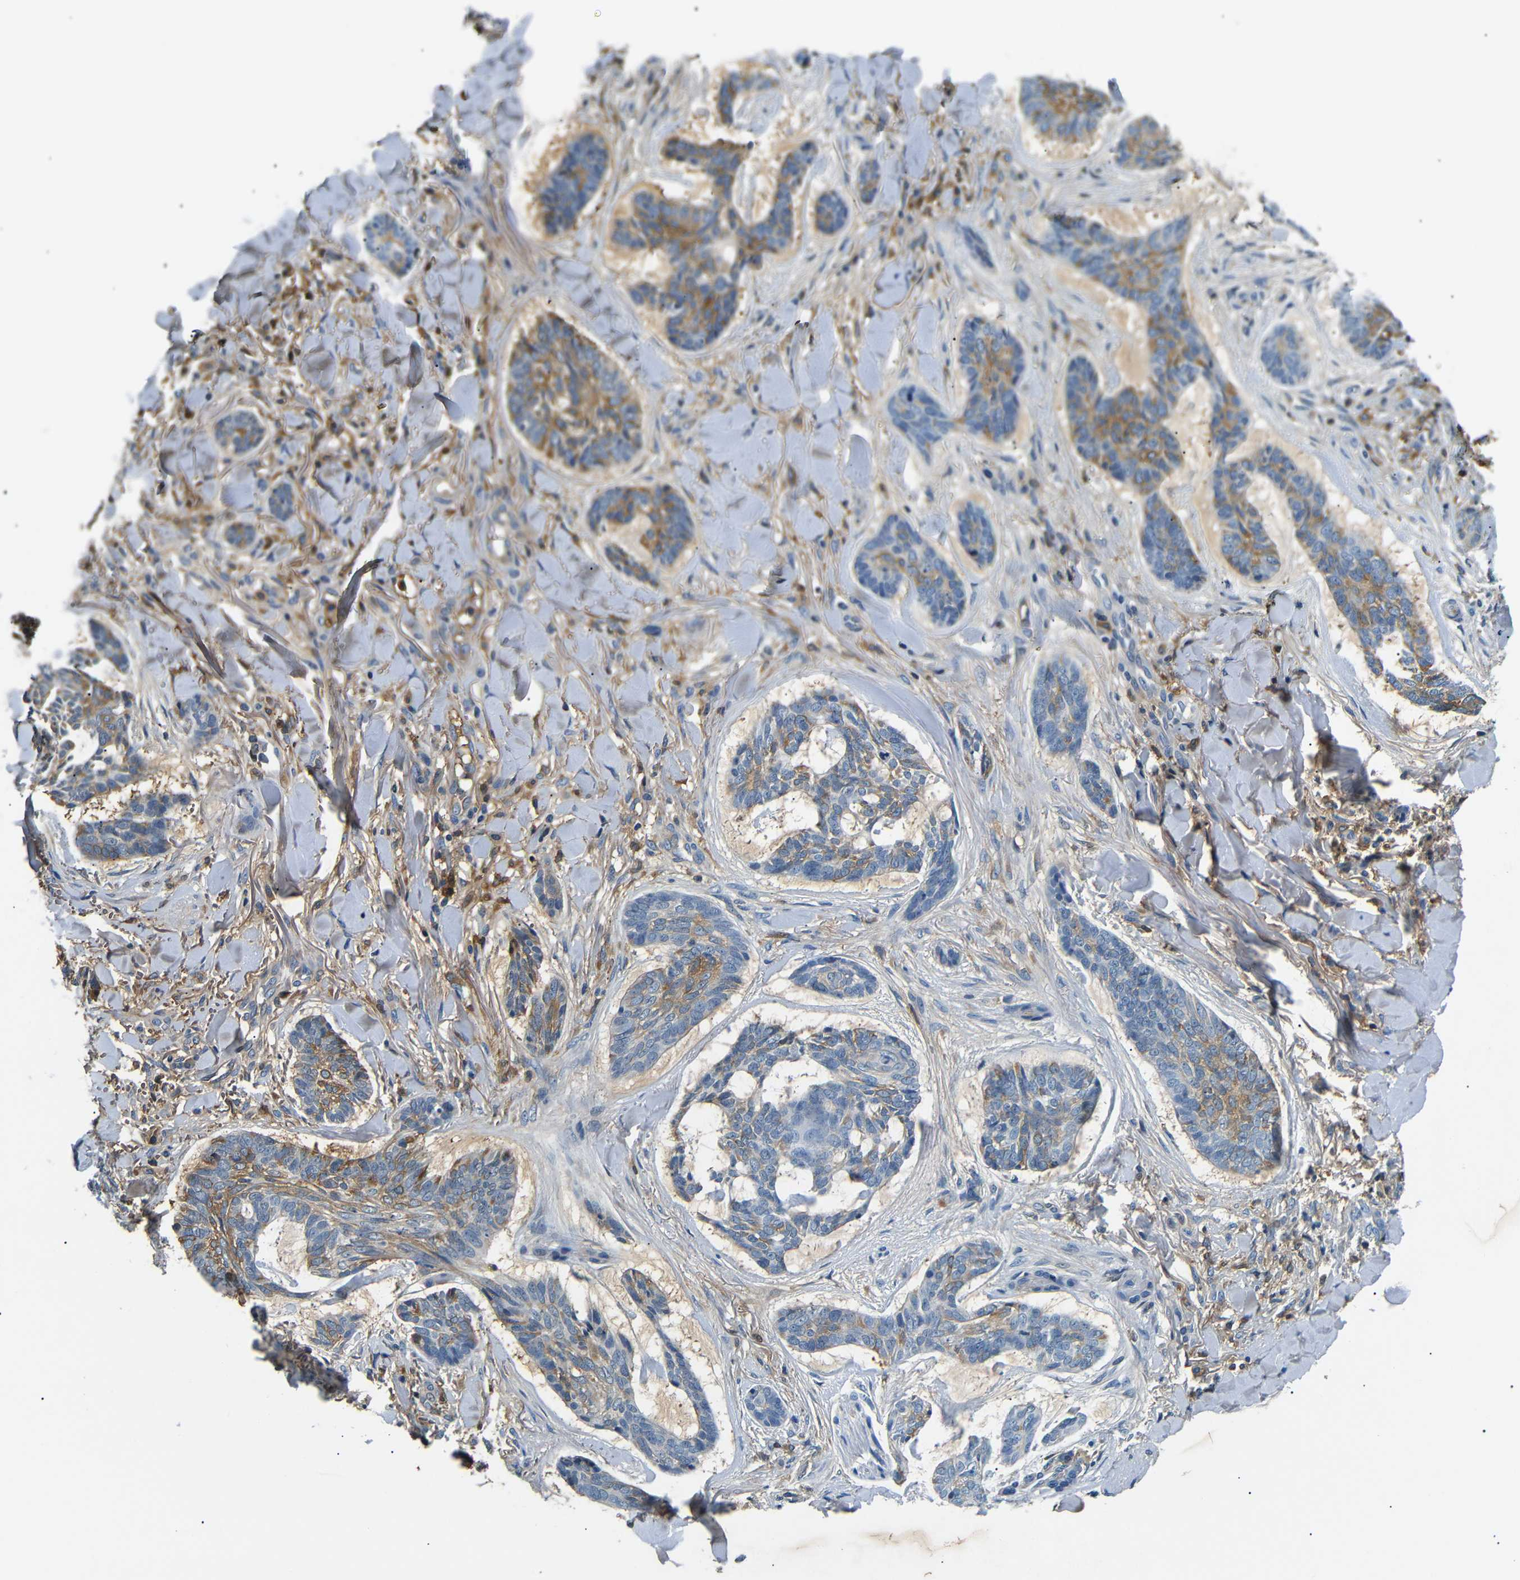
{"staining": {"intensity": "moderate", "quantity": "<25%", "location": "cytoplasmic/membranous"}, "tissue": "skin cancer", "cell_type": "Tumor cells", "image_type": "cancer", "snomed": [{"axis": "morphology", "description": "Basal cell carcinoma"}, {"axis": "topography", "description": "Skin"}], "caption": "Tumor cells show low levels of moderate cytoplasmic/membranous positivity in approximately <25% of cells in skin cancer. (IHC, brightfield microscopy, high magnification).", "gene": "LHCGR", "patient": {"sex": "male", "age": 43}}